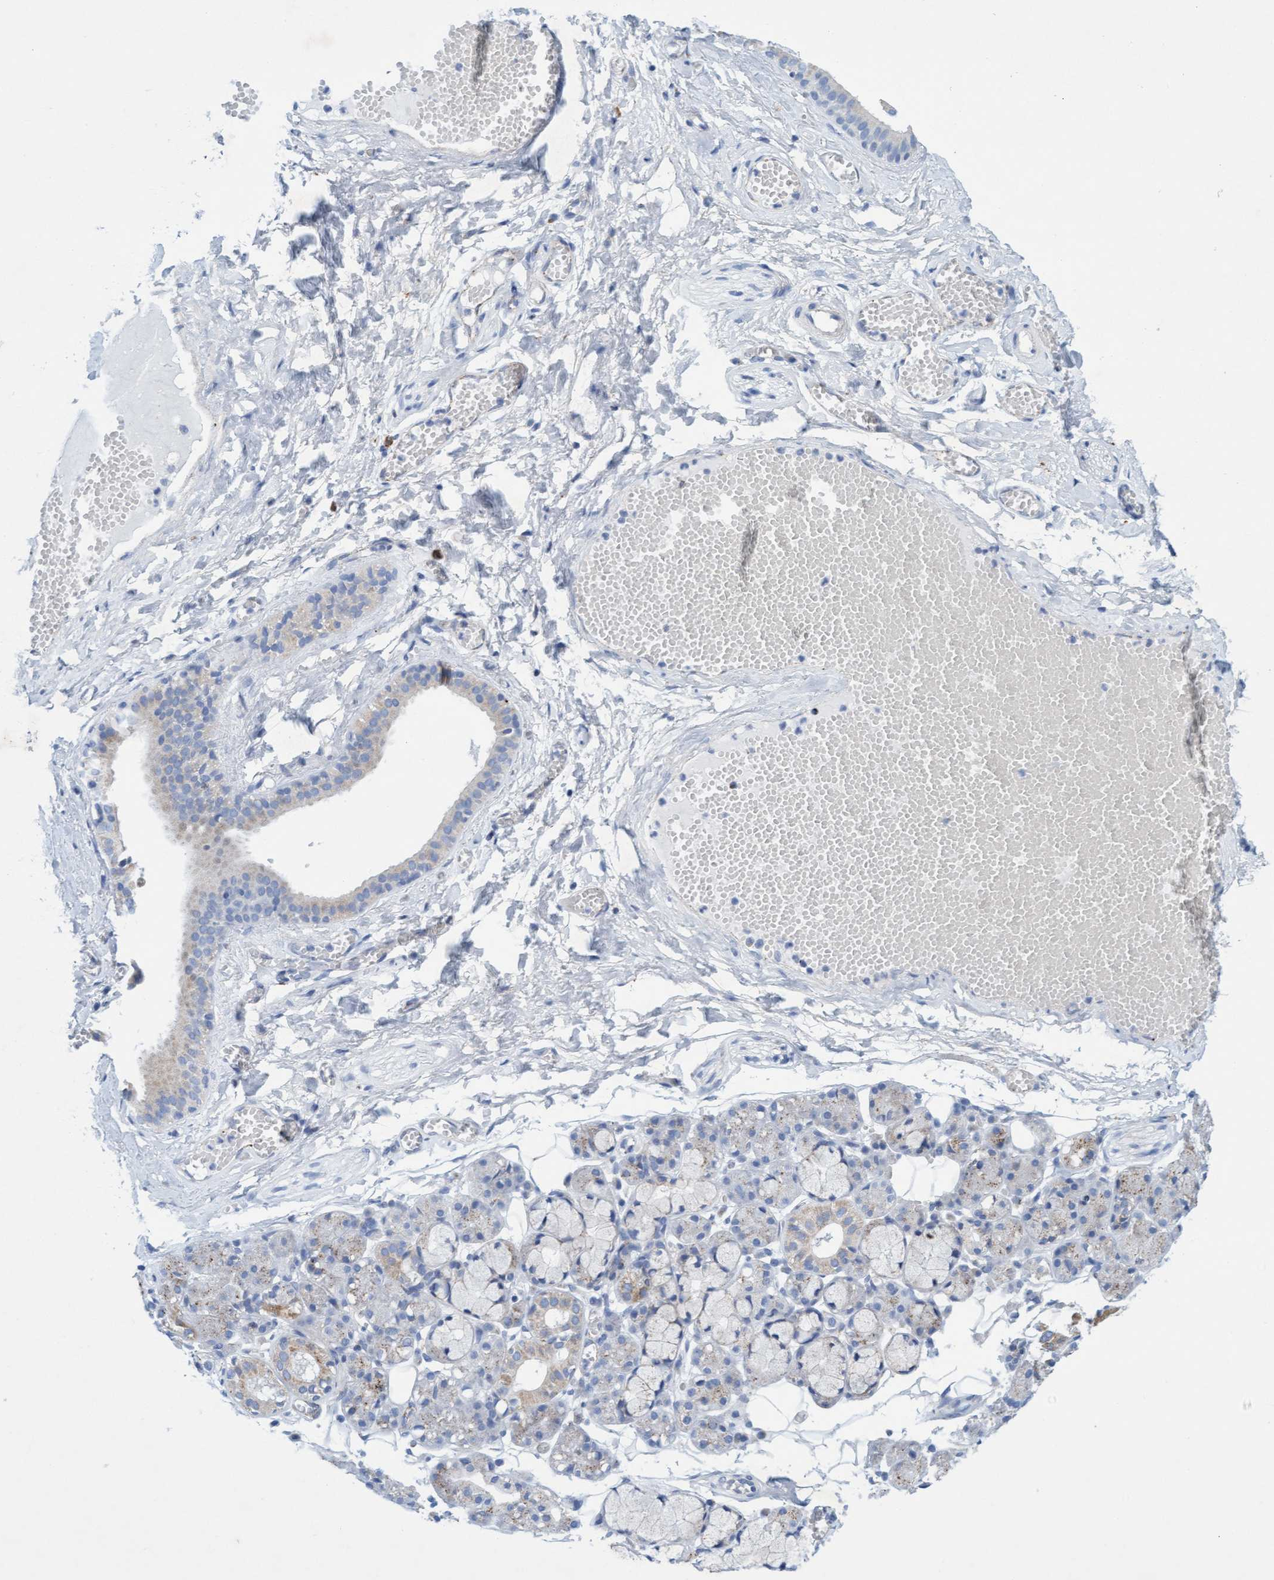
{"staining": {"intensity": "weak", "quantity": "<25%", "location": "cytoplasmic/membranous"}, "tissue": "salivary gland", "cell_type": "Glandular cells", "image_type": "normal", "snomed": [{"axis": "morphology", "description": "Normal tissue, NOS"}, {"axis": "topography", "description": "Salivary gland"}], "caption": "Immunohistochemistry micrograph of normal salivary gland: salivary gland stained with DAB shows no significant protein staining in glandular cells.", "gene": "SGSH", "patient": {"sex": "male", "age": 63}}